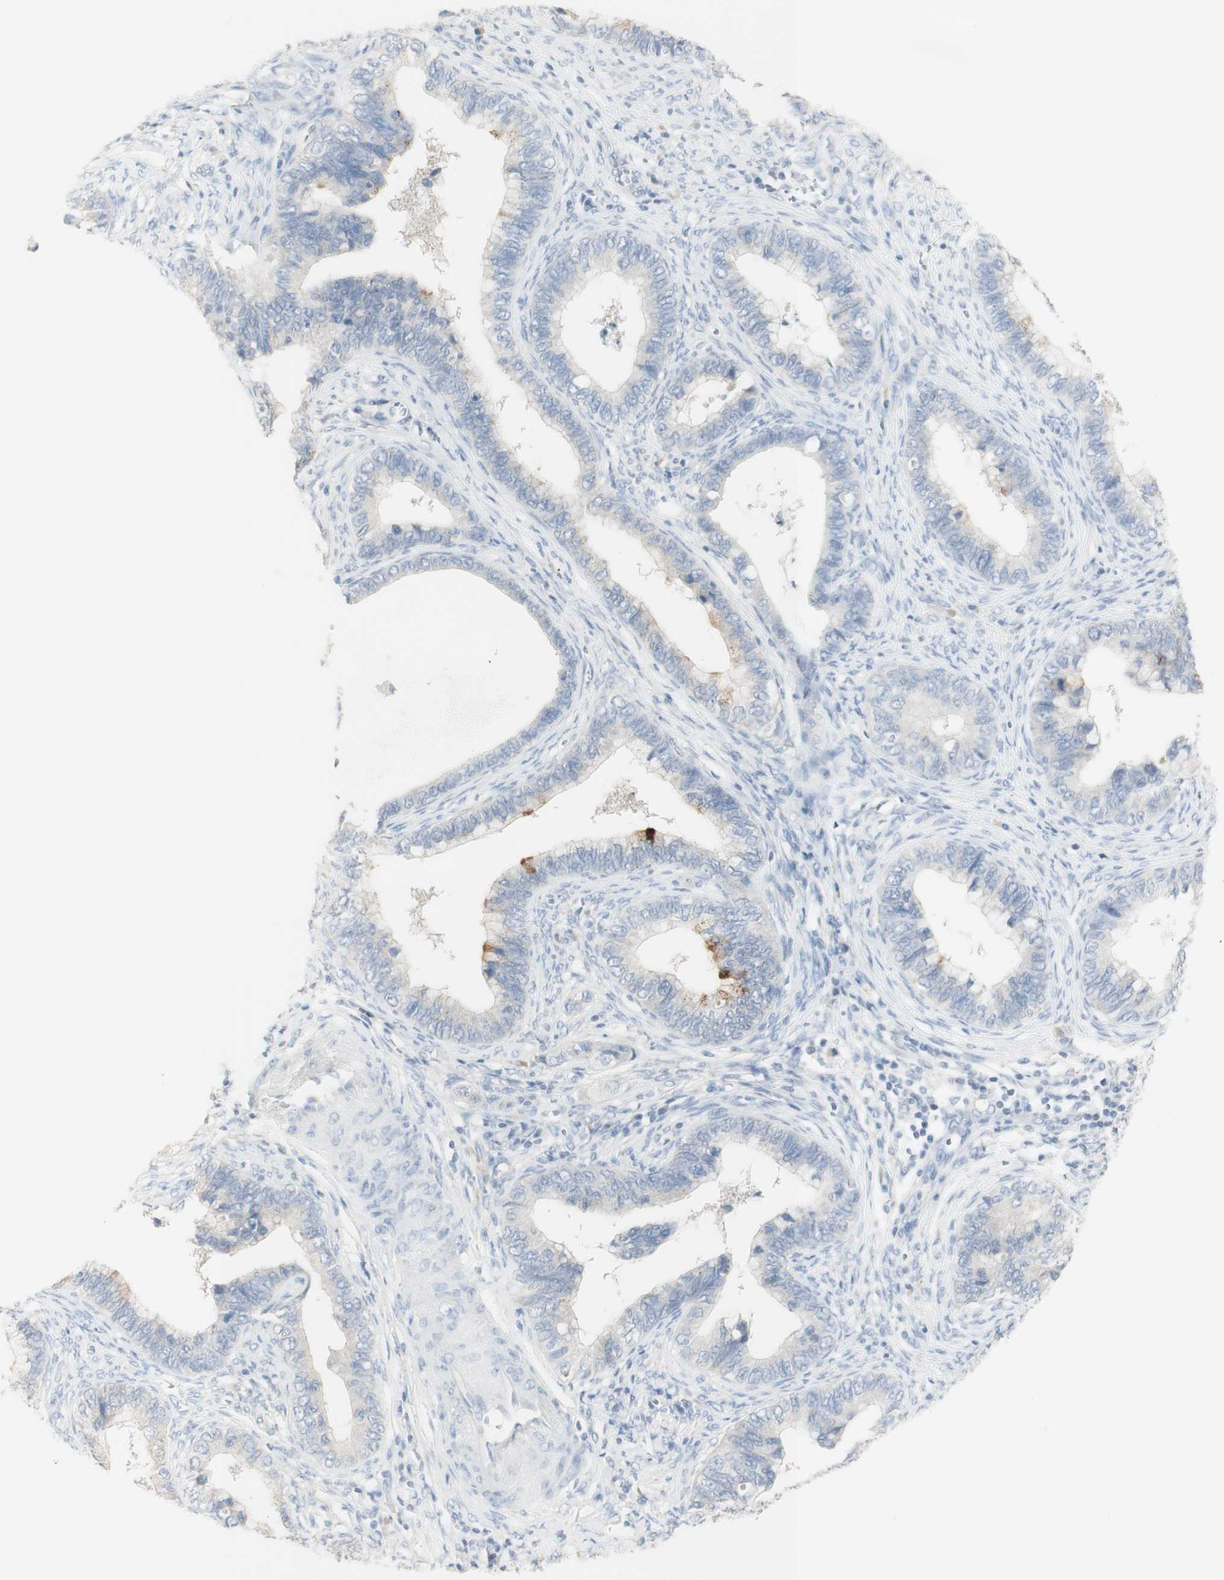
{"staining": {"intensity": "moderate", "quantity": "<25%", "location": "cytoplasmic/membranous"}, "tissue": "cervical cancer", "cell_type": "Tumor cells", "image_type": "cancer", "snomed": [{"axis": "morphology", "description": "Adenocarcinoma, NOS"}, {"axis": "topography", "description": "Cervix"}], "caption": "Tumor cells exhibit low levels of moderate cytoplasmic/membranous staining in about <25% of cells in adenocarcinoma (cervical).", "gene": "ART3", "patient": {"sex": "female", "age": 44}}